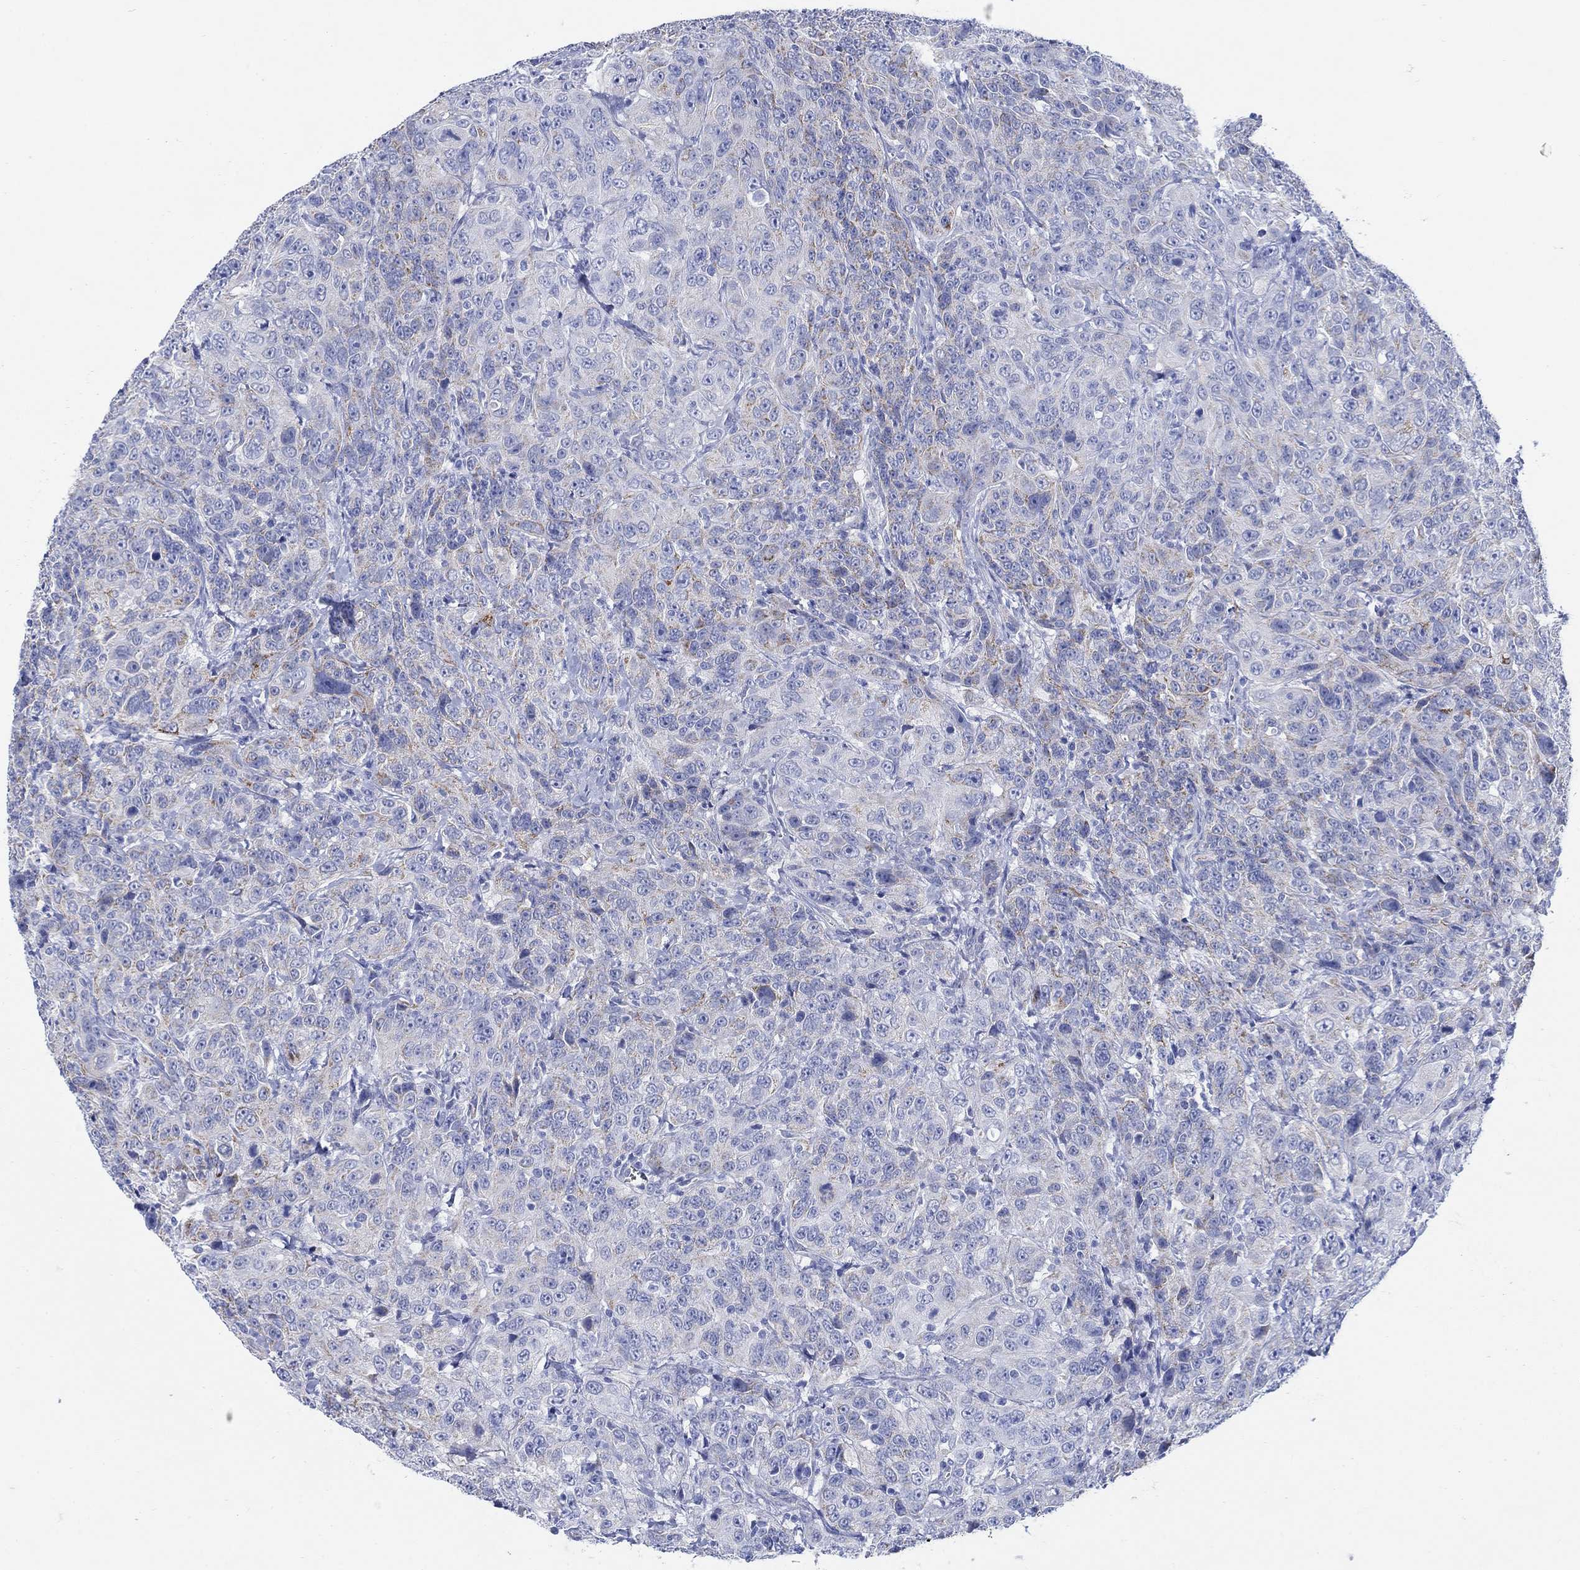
{"staining": {"intensity": "strong", "quantity": "<25%", "location": "cytoplasmic/membranous"}, "tissue": "urothelial cancer", "cell_type": "Tumor cells", "image_type": "cancer", "snomed": [{"axis": "morphology", "description": "Urothelial carcinoma, NOS"}, {"axis": "morphology", "description": "Urothelial carcinoma, High grade"}, {"axis": "topography", "description": "Urinary bladder"}], "caption": "Immunohistochemistry (IHC) photomicrograph of neoplastic tissue: urothelial carcinoma (high-grade) stained using IHC shows medium levels of strong protein expression localized specifically in the cytoplasmic/membranous of tumor cells, appearing as a cytoplasmic/membranous brown color.", "gene": "ZDHHC14", "patient": {"sex": "female", "age": 73}}